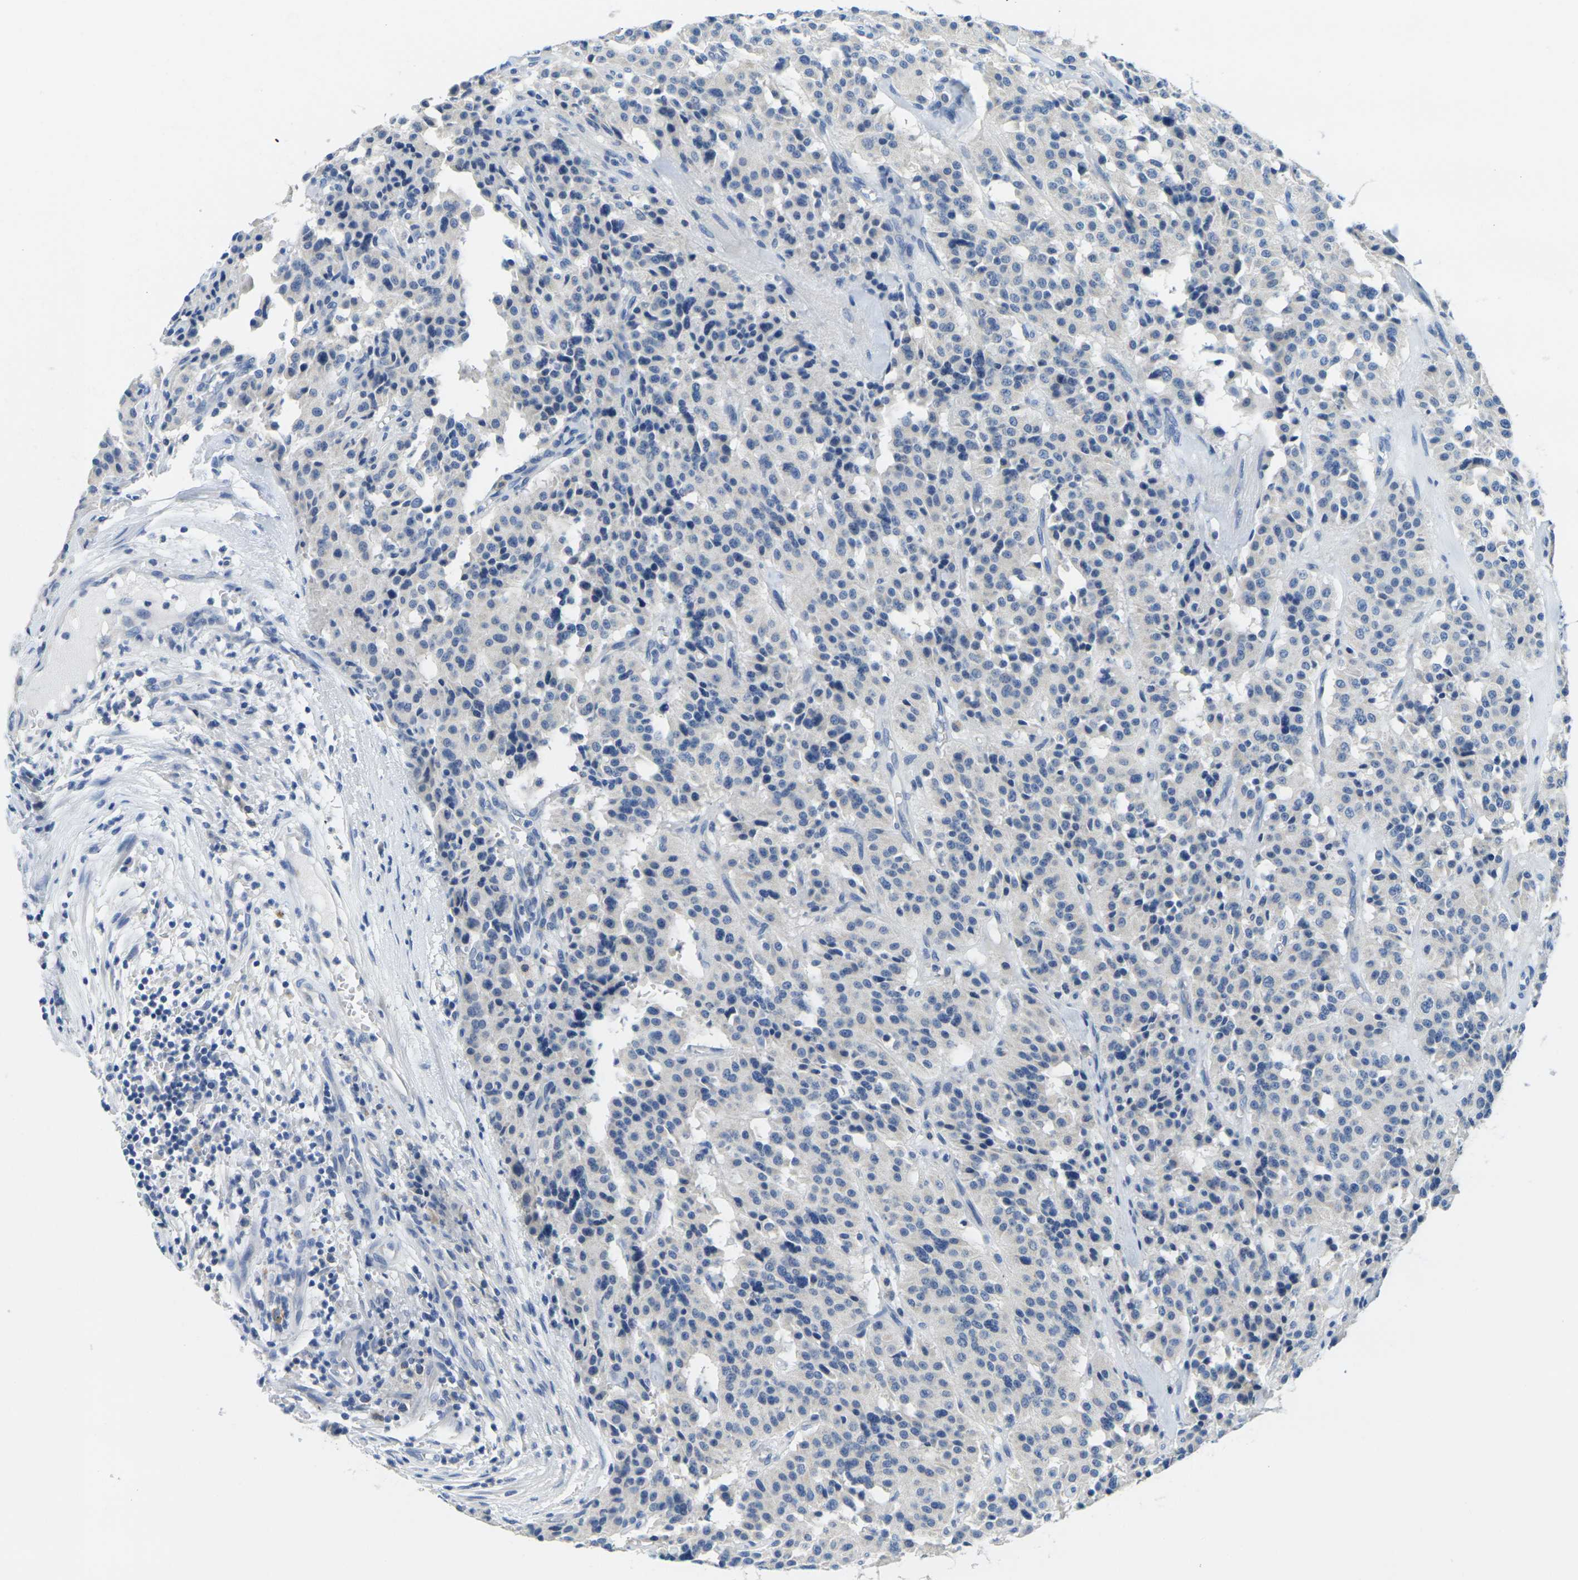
{"staining": {"intensity": "negative", "quantity": "none", "location": "none"}, "tissue": "carcinoid", "cell_type": "Tumor cells", "image_type": "cancer", "snomed": [{"axis": "morphology", "description": "Carcinoid, malignant, NOS"}, {"axis": "topography", "description": "Lung"}], "caption": "High power microscopy histopathology image of an IHC histopathology image of malignant carcinoid, revealing no significant positivity in tumor cells.", "gene": "FAM3D", "patient": {"sex": "male", "age": 30}}